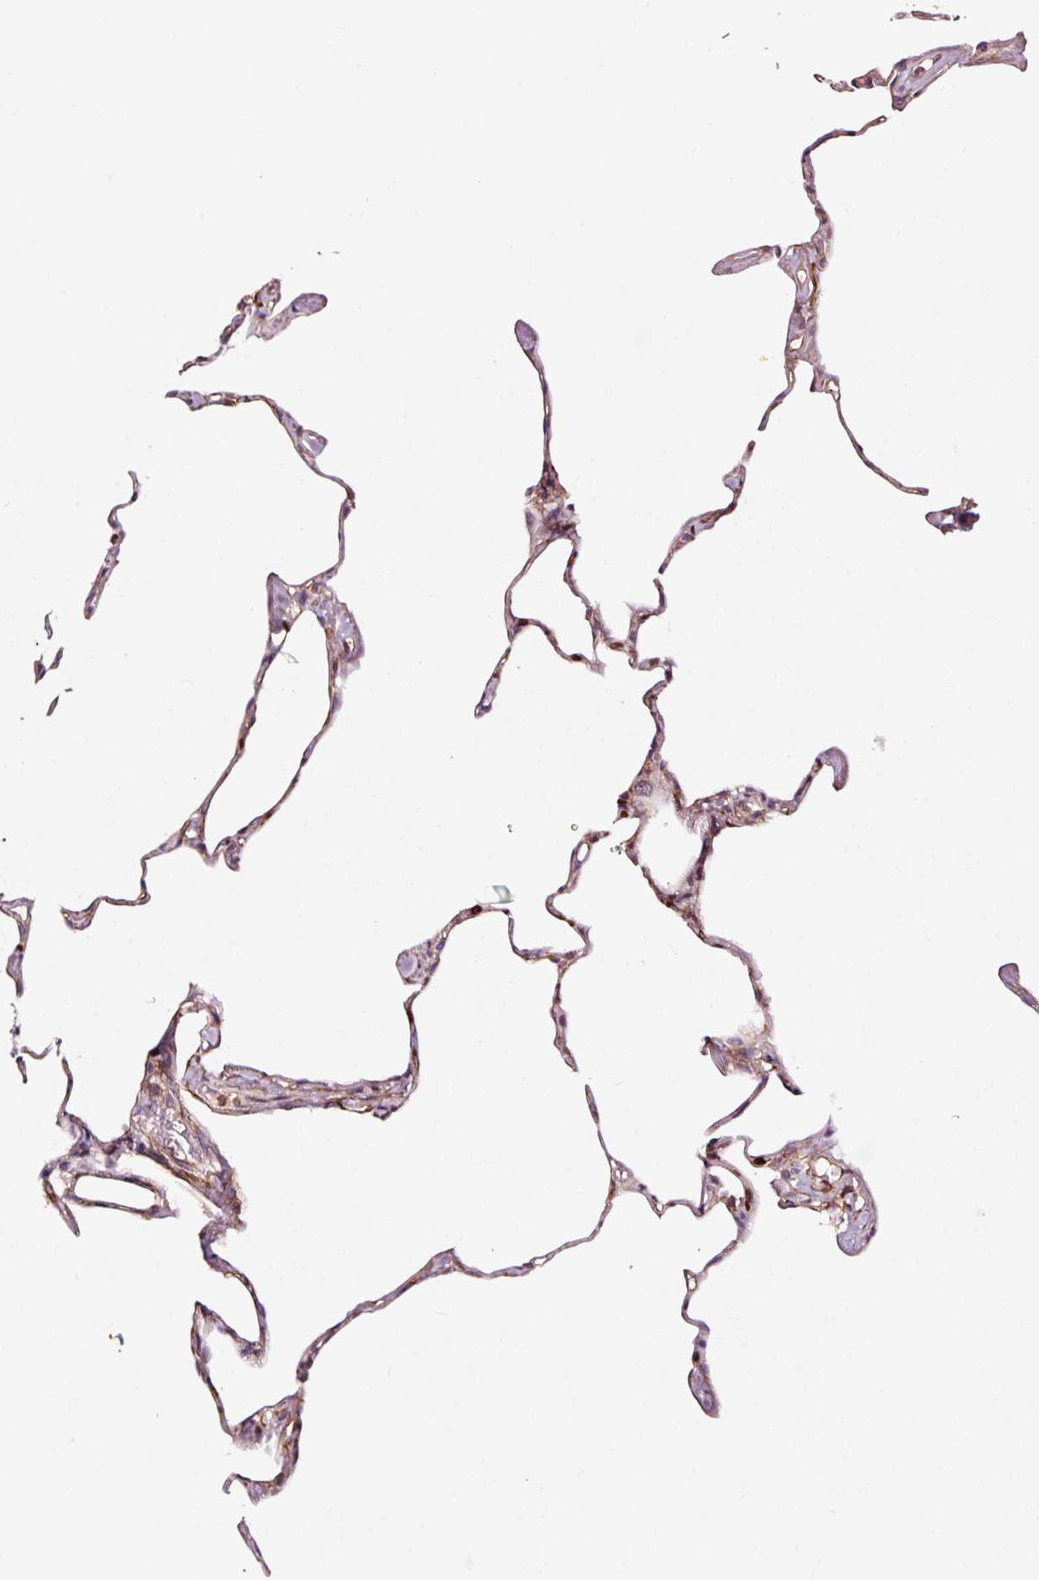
{"staining": {"intensity": "weak", "quantity": "<25%", "location": "cytoplasmic/membranous"}, "tissue": "lung", "cell_type": "Alveolar cells", "image_type": "normal", "snomed": [{"axis": "morphology", "description": "Normal tissue, NOS"}, {"axis": "topography", "description": "Lung"}], "caption": "Immunohistochemistry photomicrograph of normal human lung stained for a protein (brown), which displays no expression in alveolar cells. (DAB (3,3'-diaminobenzidine) immunohistochemistry (IHC) with hematoxylin counter stain).", "gene": "ADD3", "patient": {"sex": "male", "age": 65}}